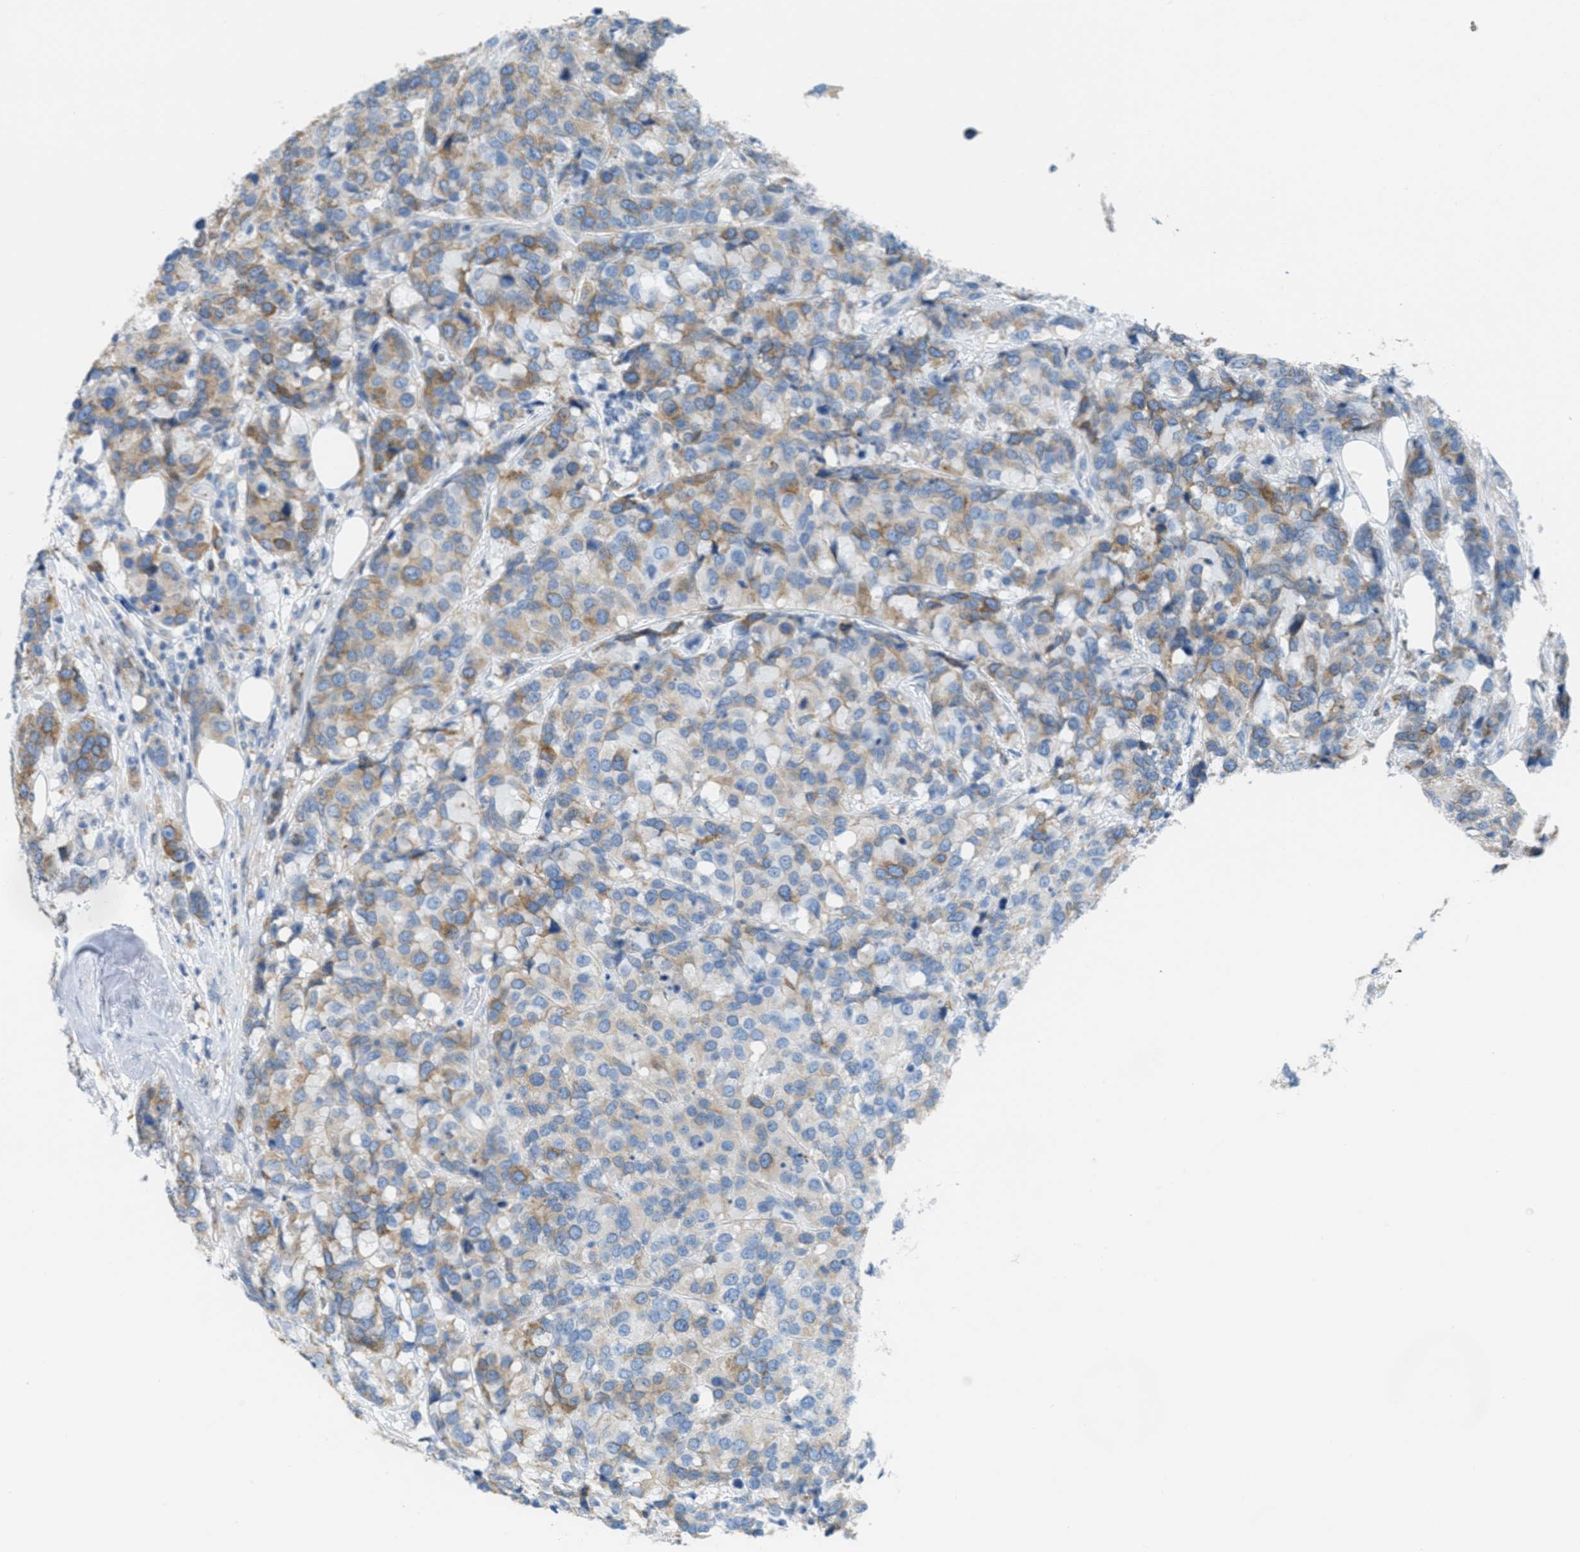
{"staining": {"intensity": "moderate", "quantity": "25%-75%", "location": "cytoplasmic/membranous"}, "tissue": "breast cancer", "cell_type": "Tumor cells", "image_type": "cancer", "snomed": [{"axis": "morphology", "description": "Lobular carcinoma"}, {"axis": "topography", "description": "Breast"}], "caption": "The image exhibits immunohistochemical staining of breast cancer (lobular carcinoma). There is moderate cytoplasmic/membranous positivity is seen in approximately 25%-75% of tumor cells. (Brightfield microscopy of DAB IHC at high magnification).", "gene": "TEX264", "patient": {"sex": "female", "age": 59}}